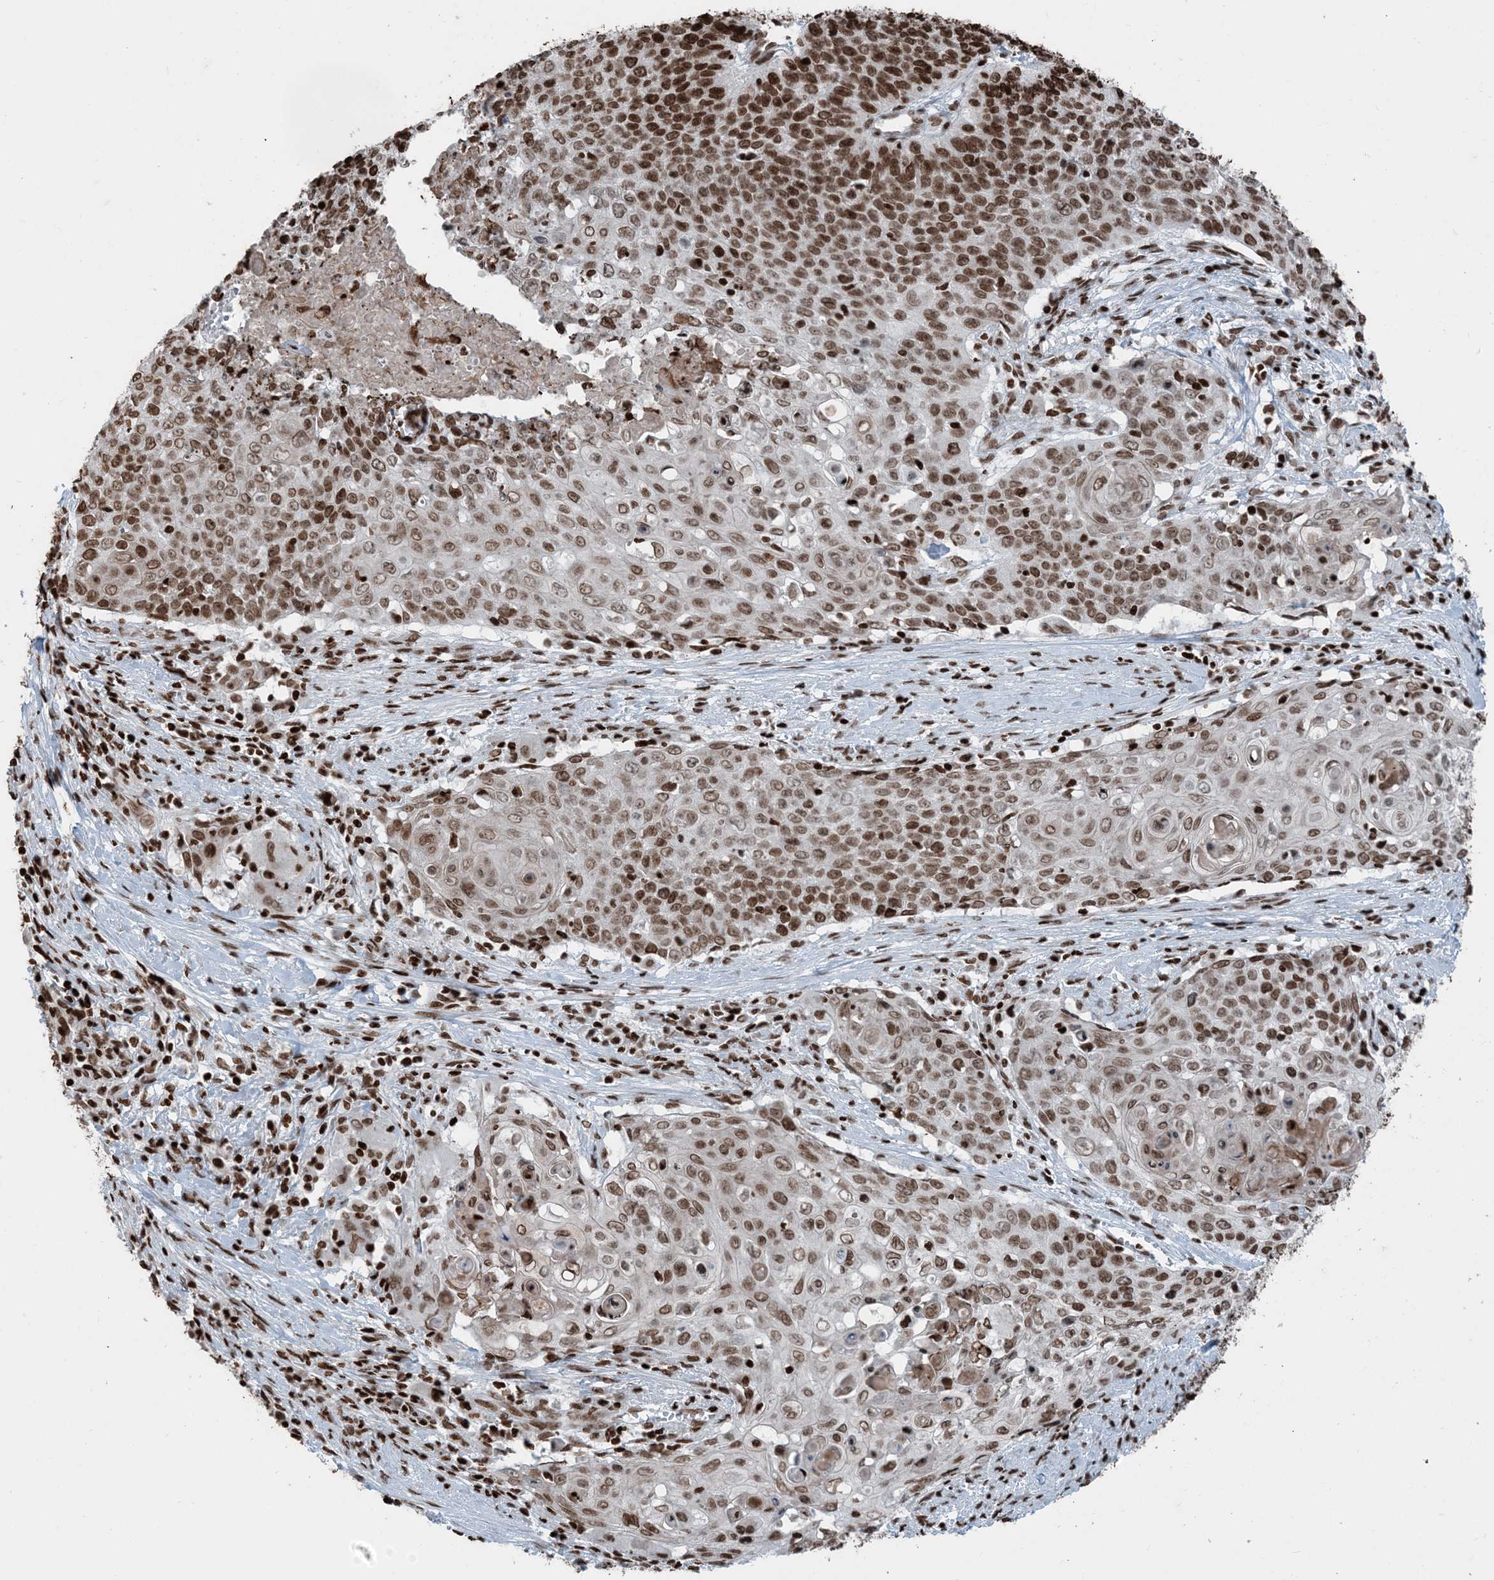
{"staining": {"intensity": "moderate", "quantity": ">75%", "location": "nuclear"}, "tissue": "cervical cancer", "cell_type": "Tumor cells", "image_type": "cancer", "snomed": [{"axis": "morphology", "description": "Squamous cell carcinoma, NOS"}, {"axis": "topography", "description": "Cervix"}], "caption": "Human squamous cell carcinoma (cervical) stained for a protein (brown) shows moderate nuclear positive positivity in approximately >75% of tumor cells.", "gene": "H3-3B", "patient": {"sex": "female", "age": 39}}